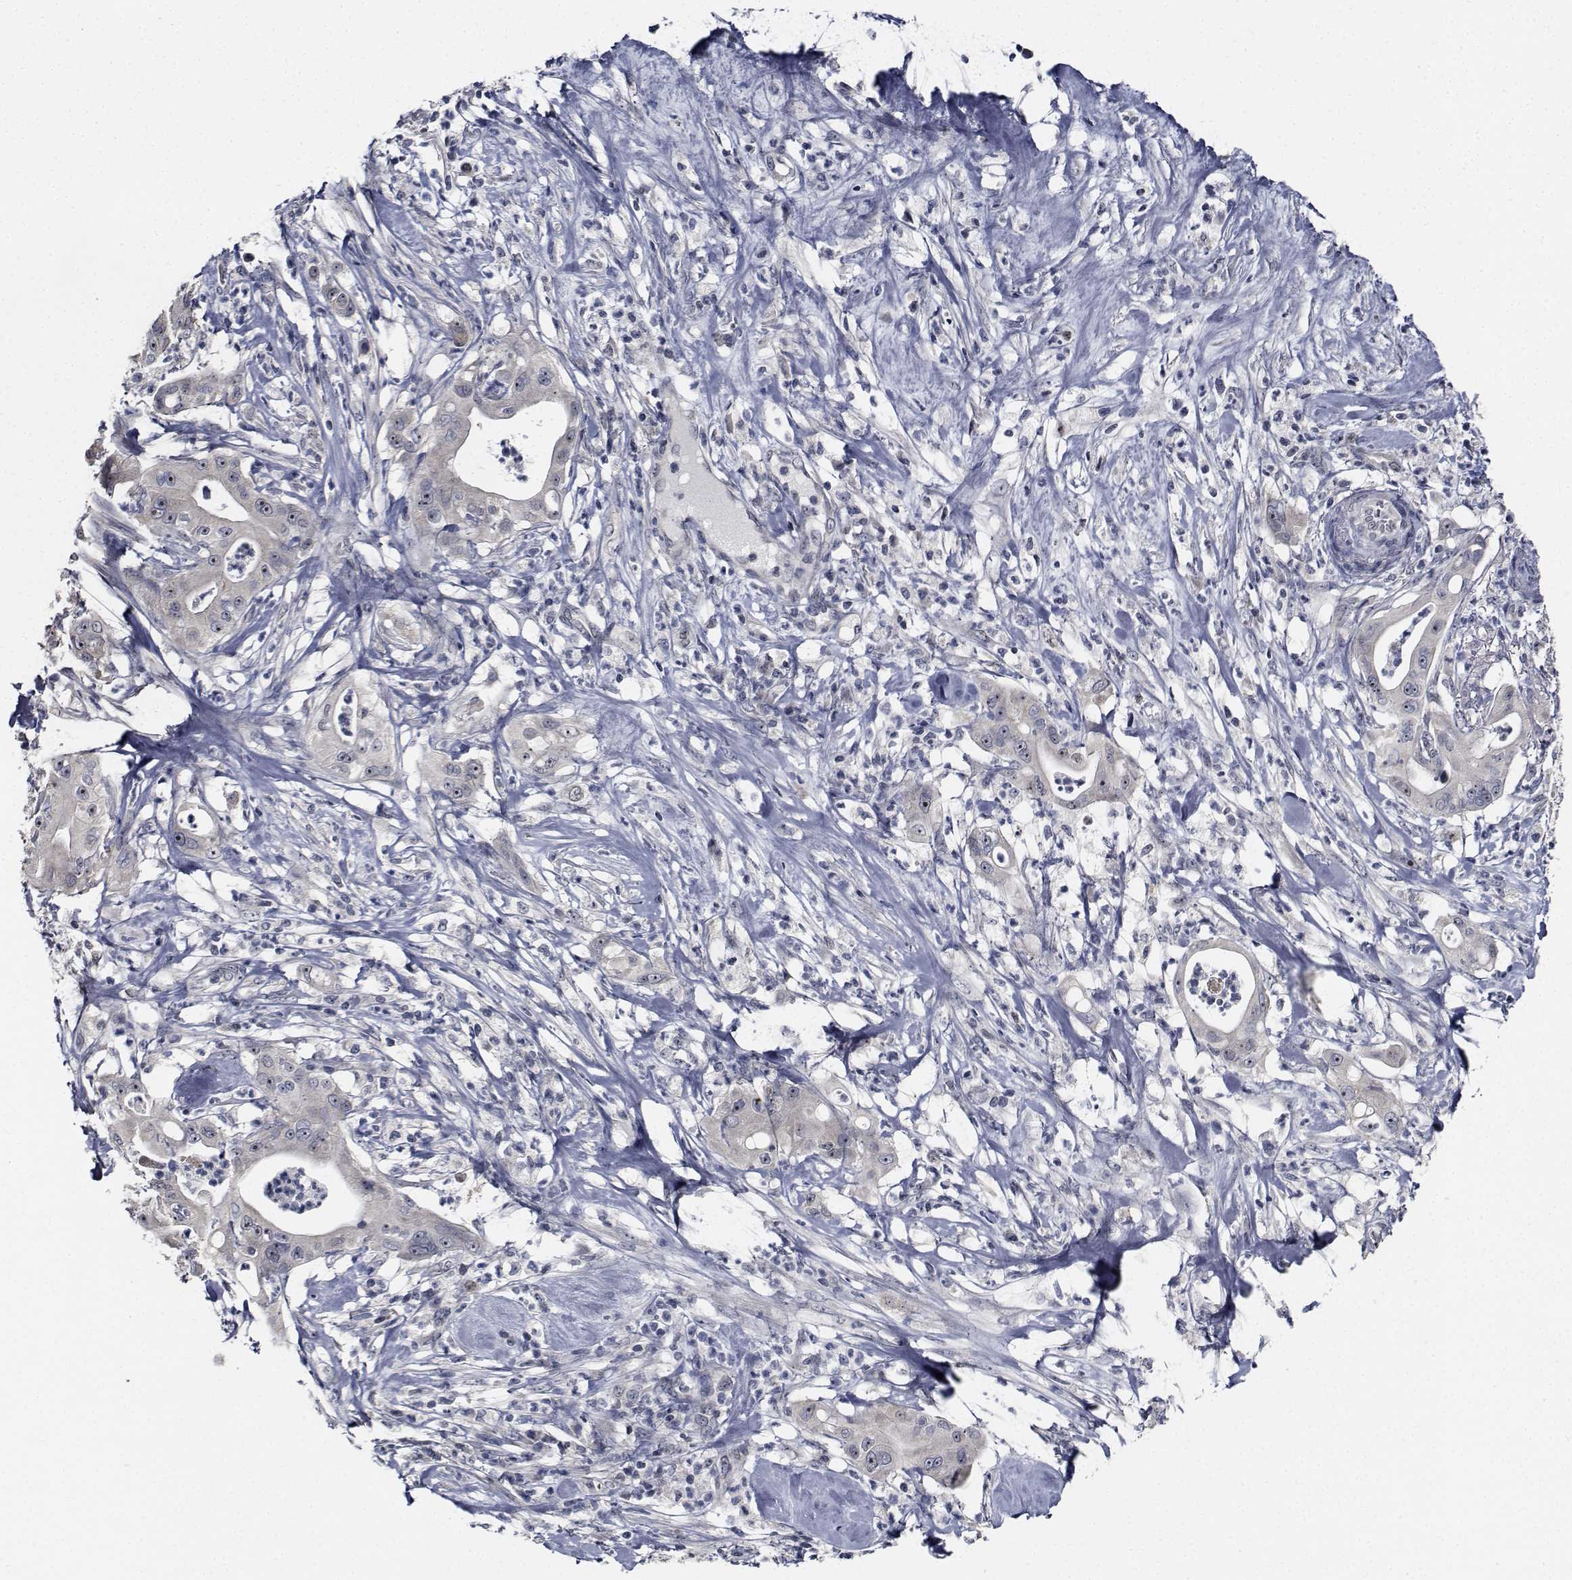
{"staining": {"intensity": "negative", "quantity": "none", "location": "none"}, "tissue": "pancreatic cancer", "cell_type": "Tumor cells", "image_type": "cancer", "snomed": [{"axis": "morphology", "description": "Adenocarcinoma, NOS"}, {"axis": "topography", "description": "Pancreas"}], "caption": "A histopathology image of adenocarcinoma (pancreatic) stained for a protein shows no brown staining in tumor cells.", "gene": "NVL", "patient": {"sex": "male", "age": 71}}